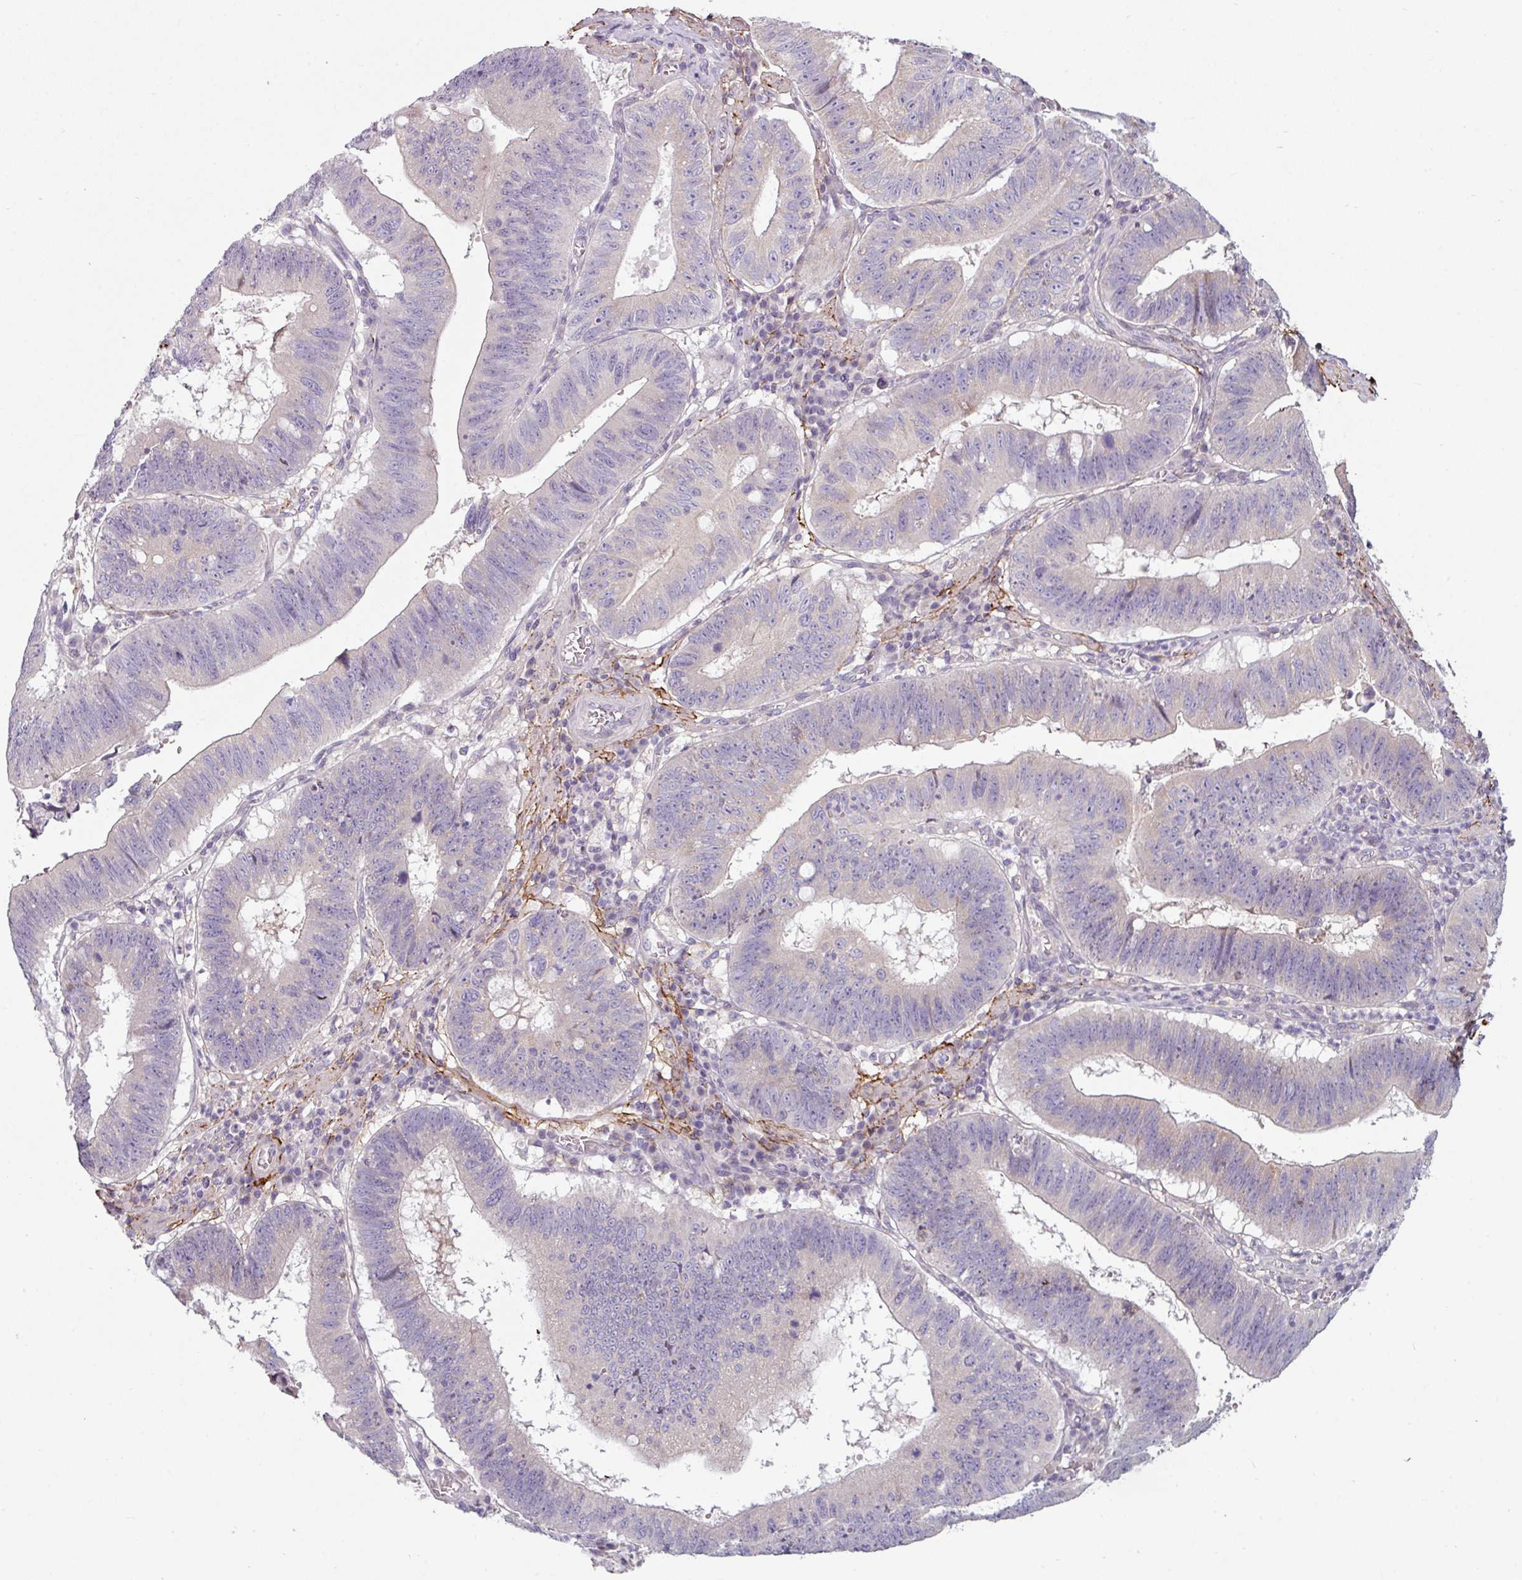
{"staining": {"intensity": "negative", "quantity": "none", "location": "none"}, "tissue": "stomach cancer", "cell_type": "Tumor cells", "image_type": "cancer", "snomed": [{"axis": "morphology", "description": "Adenocarcinoma, NOS"}, {"axis": "topography", "description": "Stomach"}], "caption": "The immunohistochemistry (IHC) image has no significant expression in tumor cells of adenocarcinoma (stomach) tissue. (Brightfield microscopy of DAB (3,3'-diaminobenzidine) immunohistochemistry at high magnification).", "gene": "MTMR14", "patient": {"sex": "male", "age": 59}}